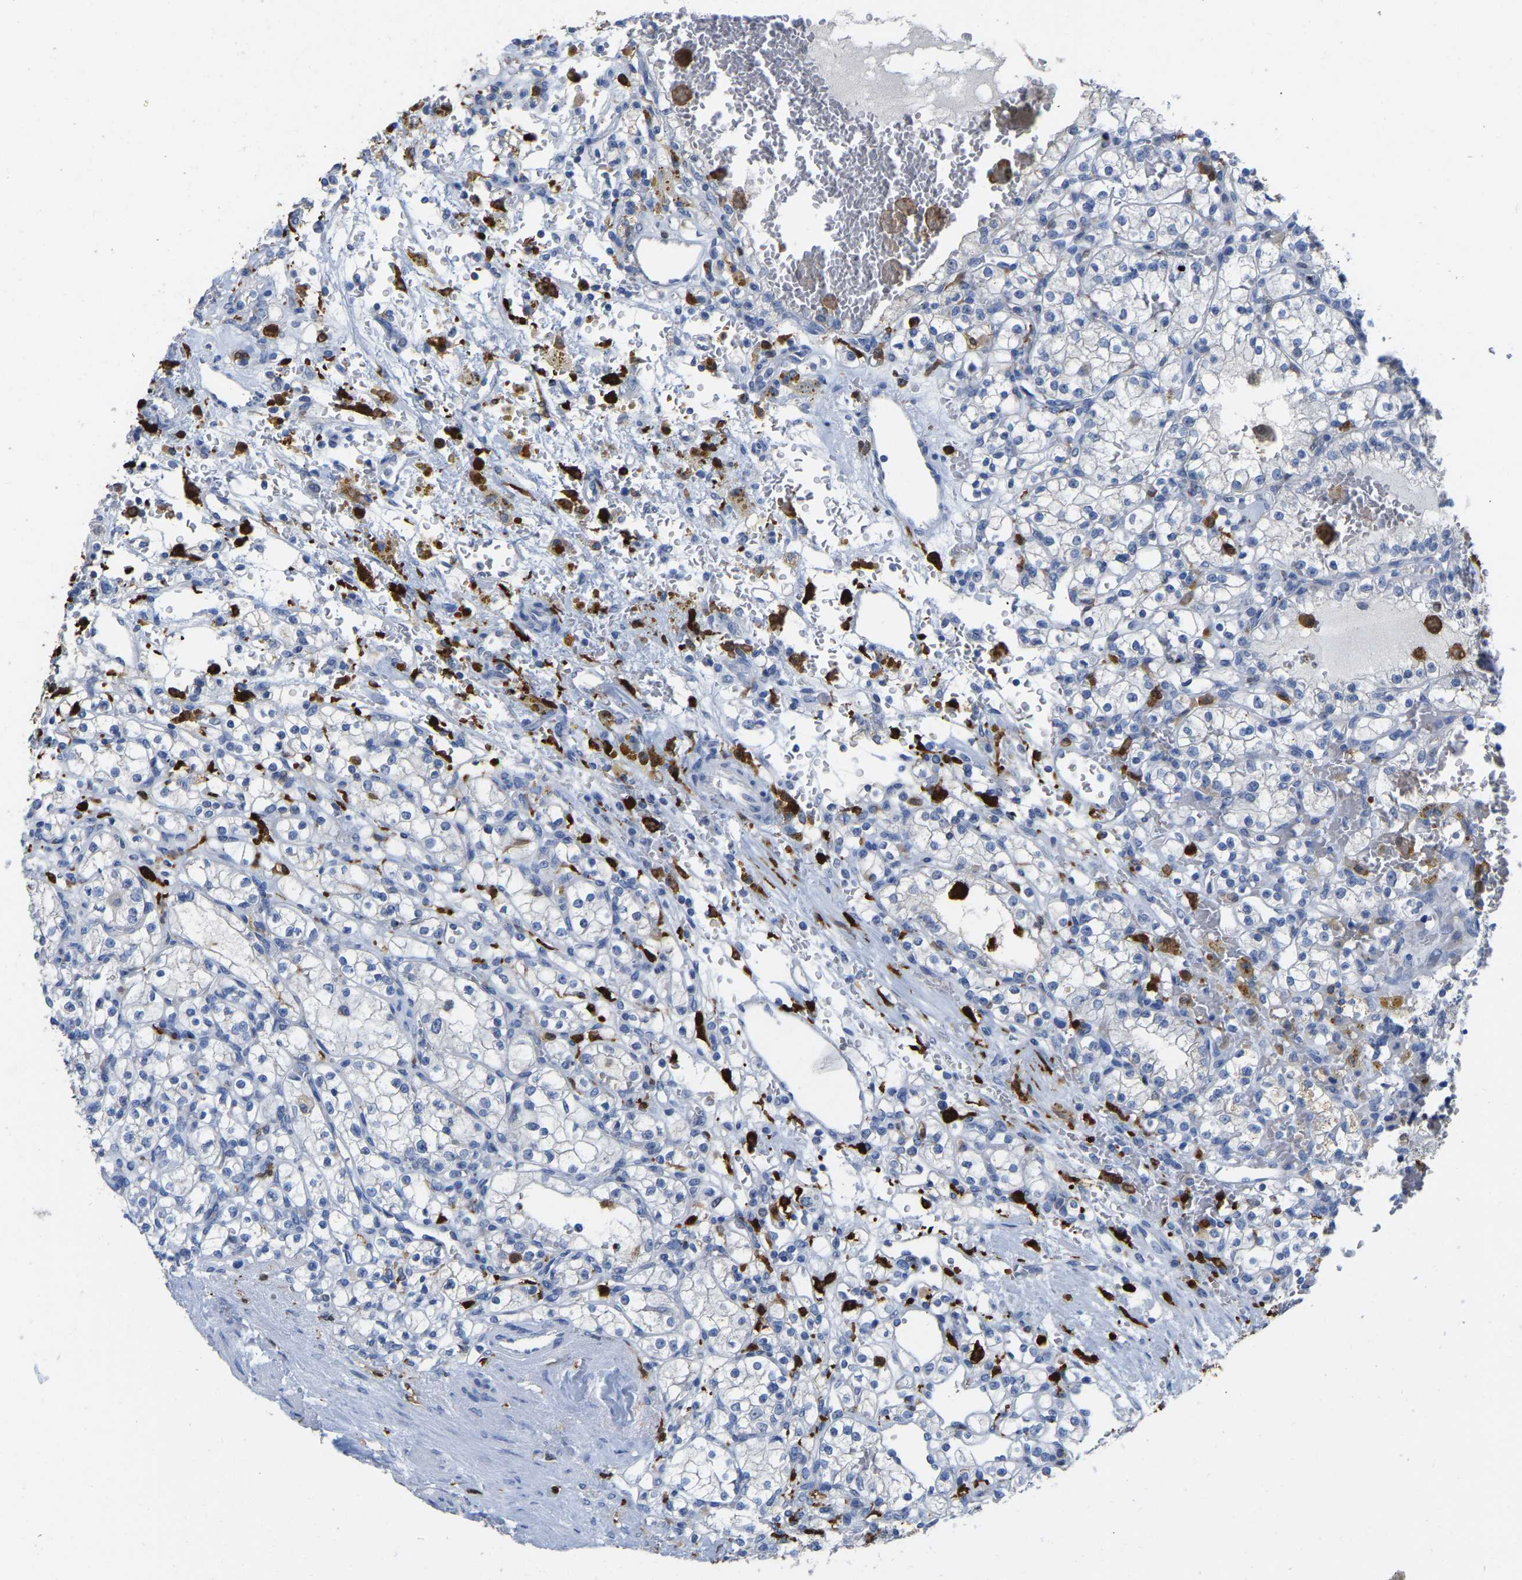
{"staining": {"intensity": "negative", "quantity": "none", "location": "none"}, "tissue": "renal cancer", "cell_type": "Tumor cells", "image_type": "cancer", "snomed": [{"axis": "morphology", "description": "Normal tissue, NOS"}, {"axis": "morphology", "description": "Adenocarcinoma, NOS"}, {"axis": "topography", "description": "Kidney"}], "caption": "There is no significant expression in tumor cells of renal adenocarcinoma. (DAB (3,3'-diaminobenzidine) IHC with hematoxylin counter stain).", "gene": "ULBP2", "patient": {"sex": "female", "age": 55}}